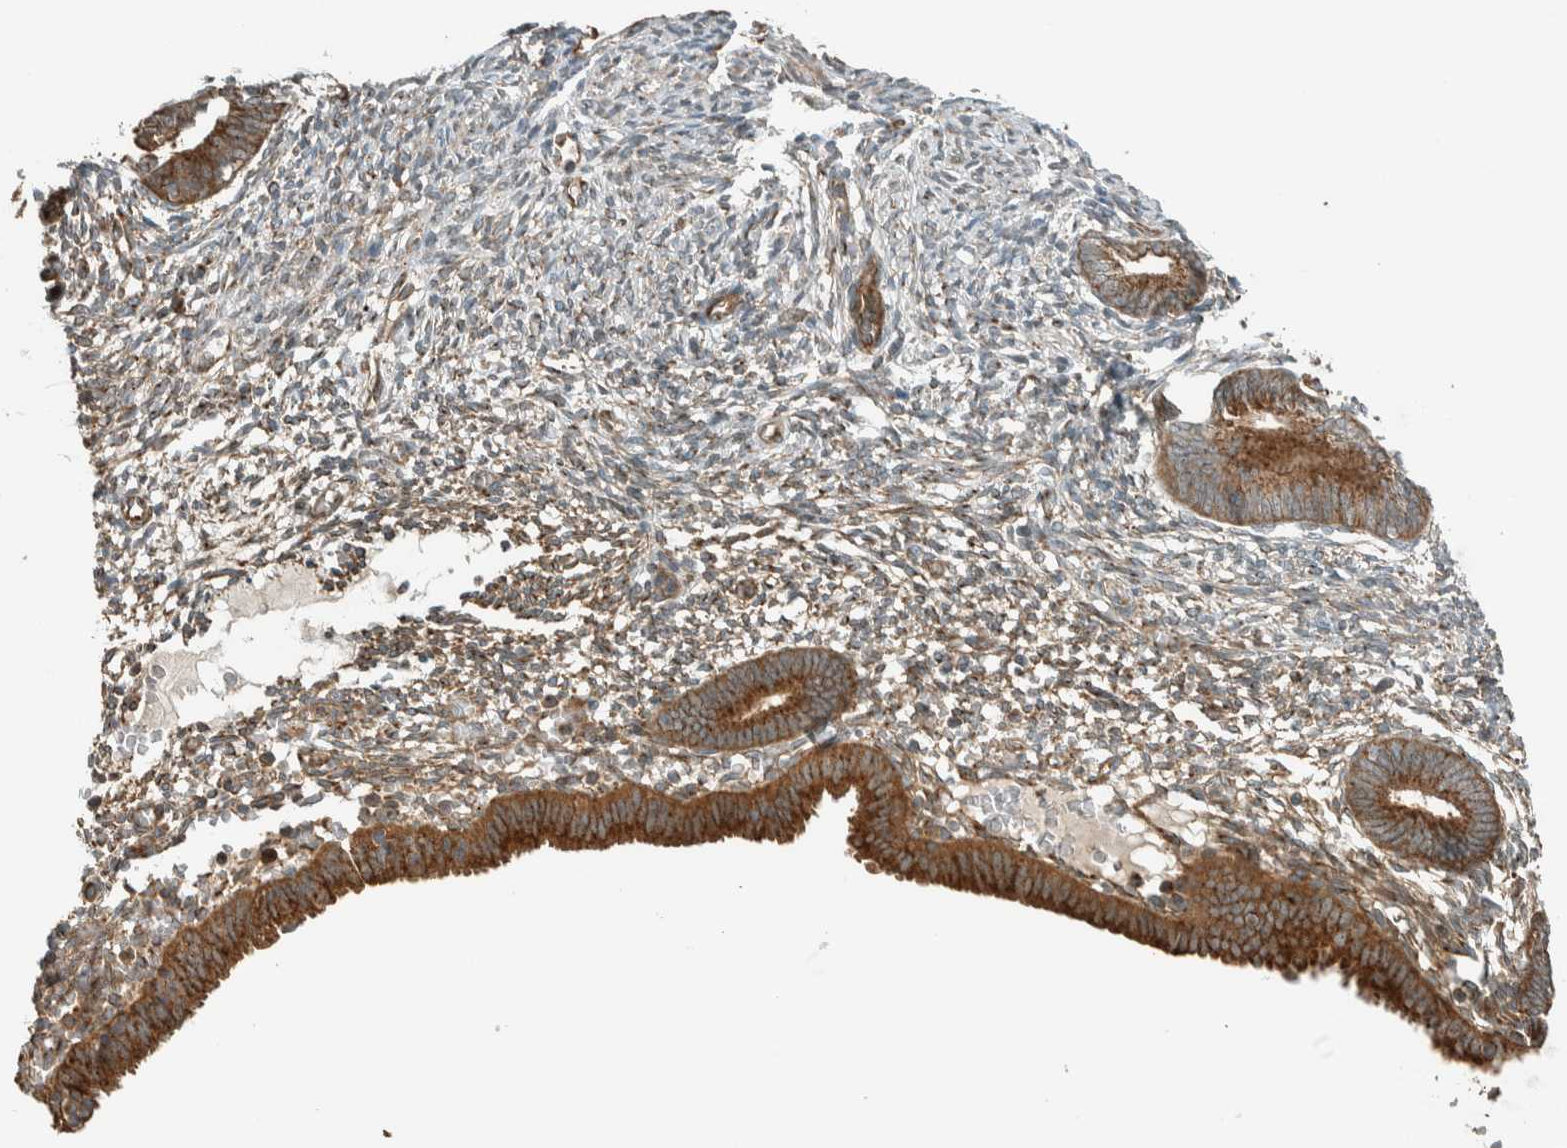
{"staining": {"intensity": "weak", "quantity": "25%-75%", "location": "cytoplasmic/membranous"}, "tissue": "endometrium", "cell_type": "Cells in endometrial stroma", "image_type": "normal", "snomed": [{"axis": "morphology", "description": "Normal tissue, NOS"}, {"axis": "morphology", "description": "Atrophy, NOS"}, {"axis": "topography", "description": "Uterus"}, {"axis": "topography", "description": "Endometrium"}], "caption": "Unremarkable endometrium demonstrates weak cytoplasmic/membranous staining in about 25%-75% of cells in endometrial stroma, visualized by immunohistochemistry.", "gene": "EXOC7", "patient": {"sex": "female", "age": 68}}